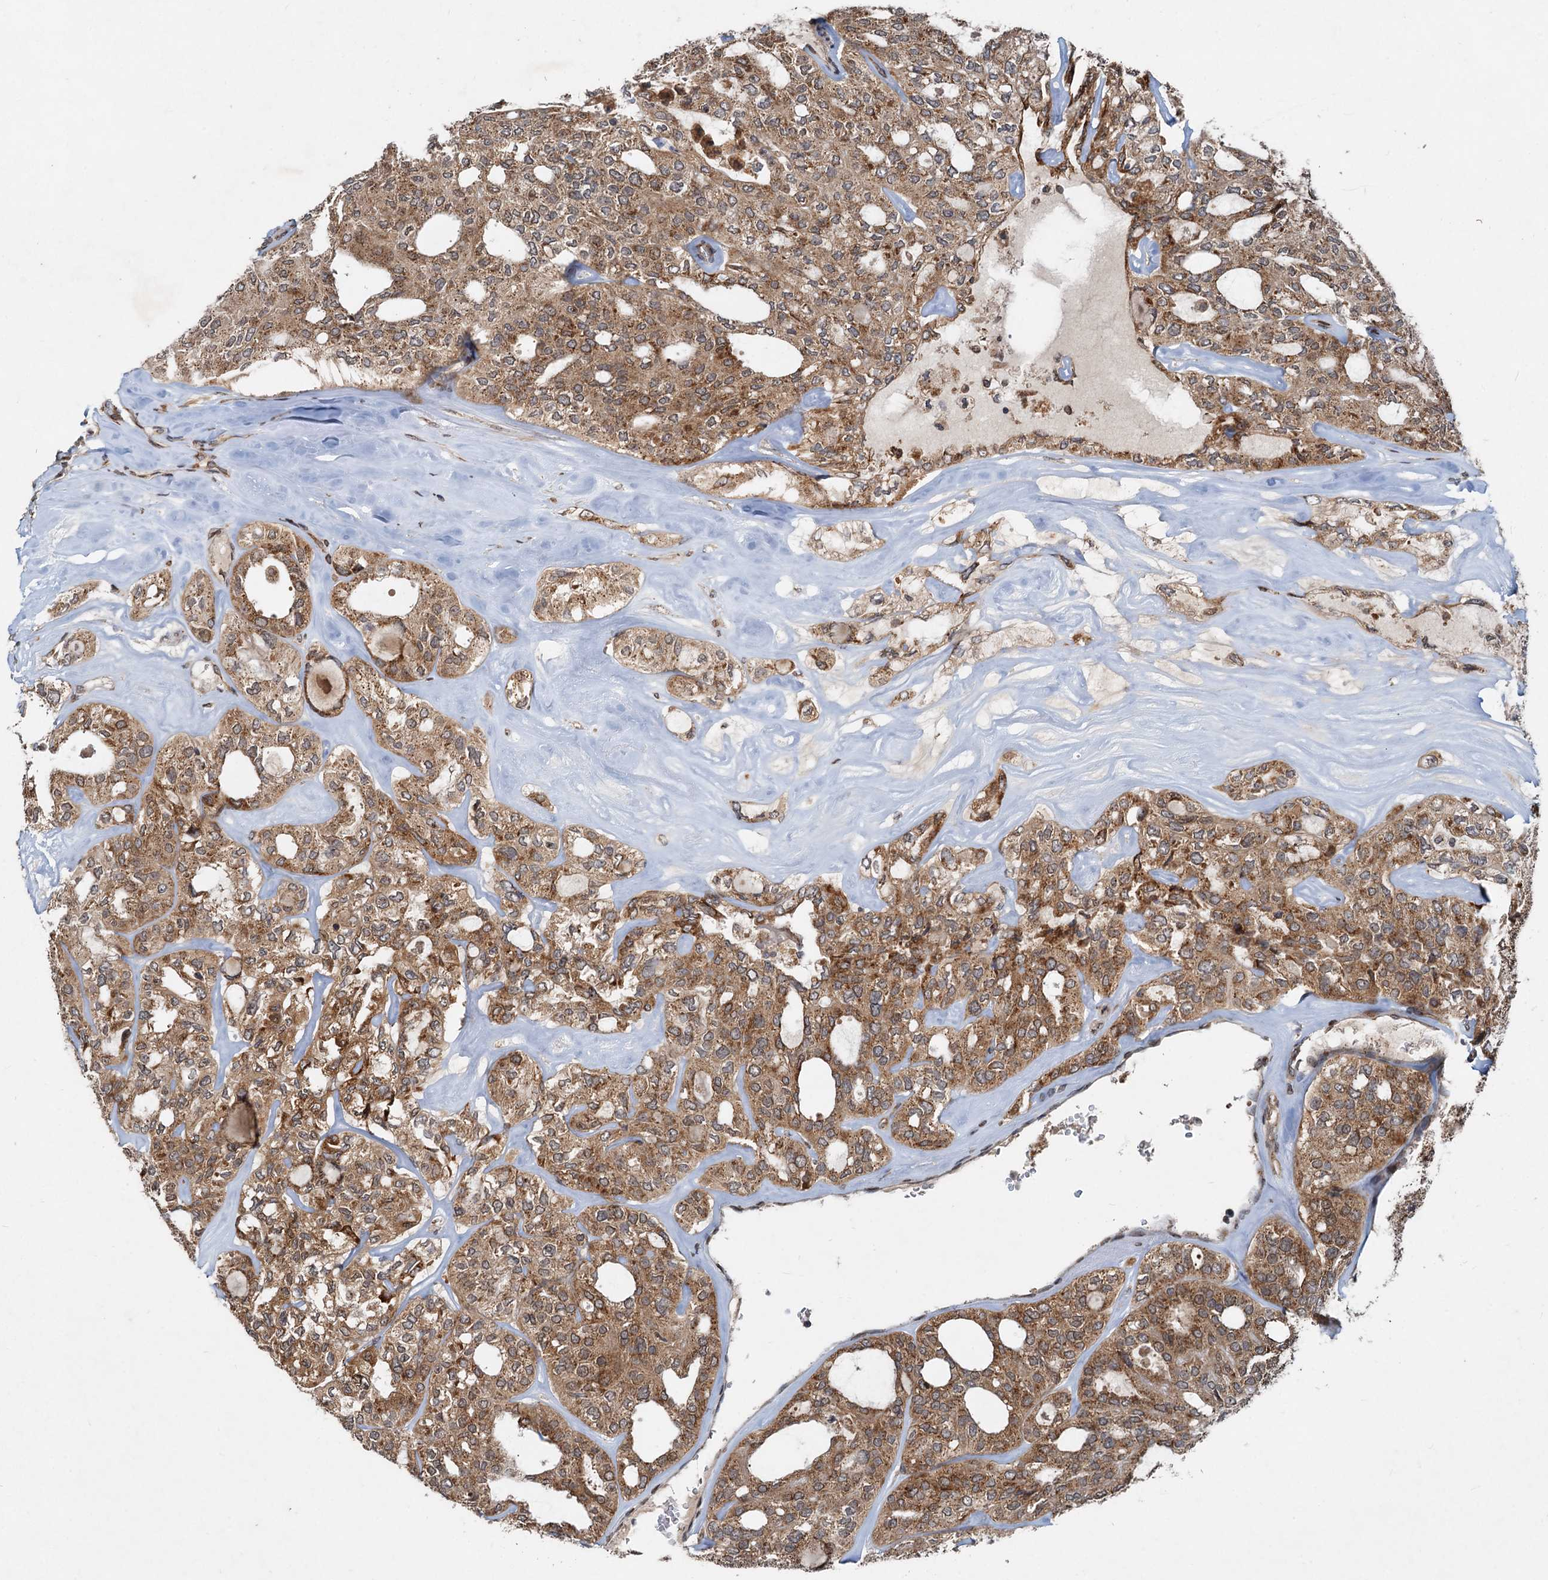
{"staining": {"intensity": "moderate", "quantity": ">75%", "location": "cytoplasmic/membranous"}, "tissue": "thyroid cancer", "cell_type": "Tumor cells", "image_type": "cancer", "snomed": [{"axis": "morphology", "description": "Follicular adenoma carcinoma, NOS"}, {"axis": "topography", "description": "Thyroid gland"}], "caption": "A high-resolution image shows IHC staining of thyroid cancer (follicular adenoma carcinoma), which exhibits moderate cytoplasmic/membranous positivity in about >75% of tumor cells.", "gene": "CEP68", "patient": {"sex": "male", "age": 75}}